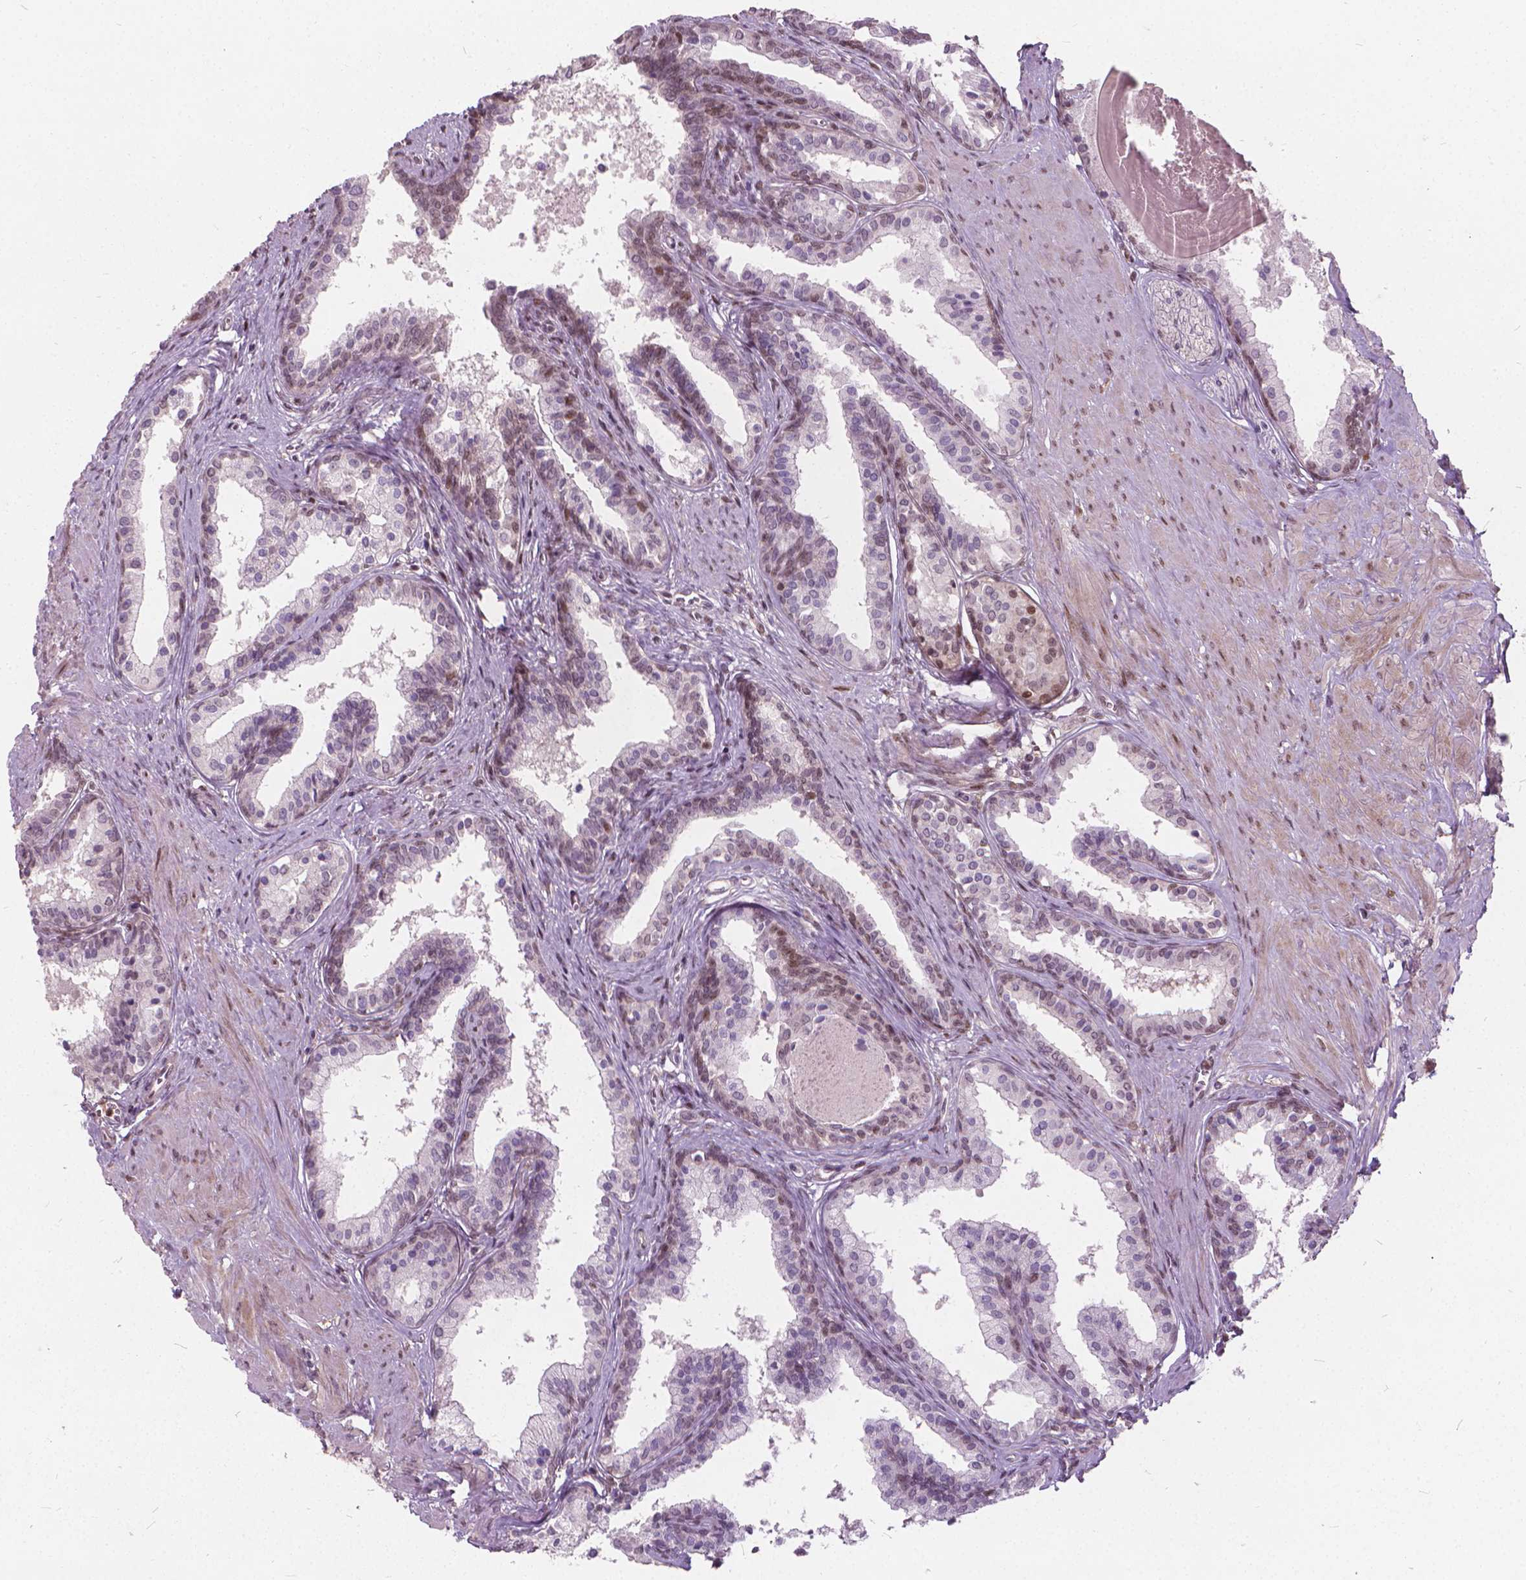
{"staining": {"intensity": "moderate", "quantity": "<25%", "location": "nuclear"}, "tissue": "prostate", "cell_type": "Glandular cells", "image_type": "normal", "snomed": [{"axis": "morphology", "description": "Normal tissue, NOS"}, {"axis": "topography", "description": "Prostate"}], "caption": "Glandular cells show low levels of moderate nuclear expression in about <25% of cells in benign prostate. (IHC, brightfield microscopy, high magnification).", "gene": "STAT5B", "patient": {"sex": "male", "age": 61}}